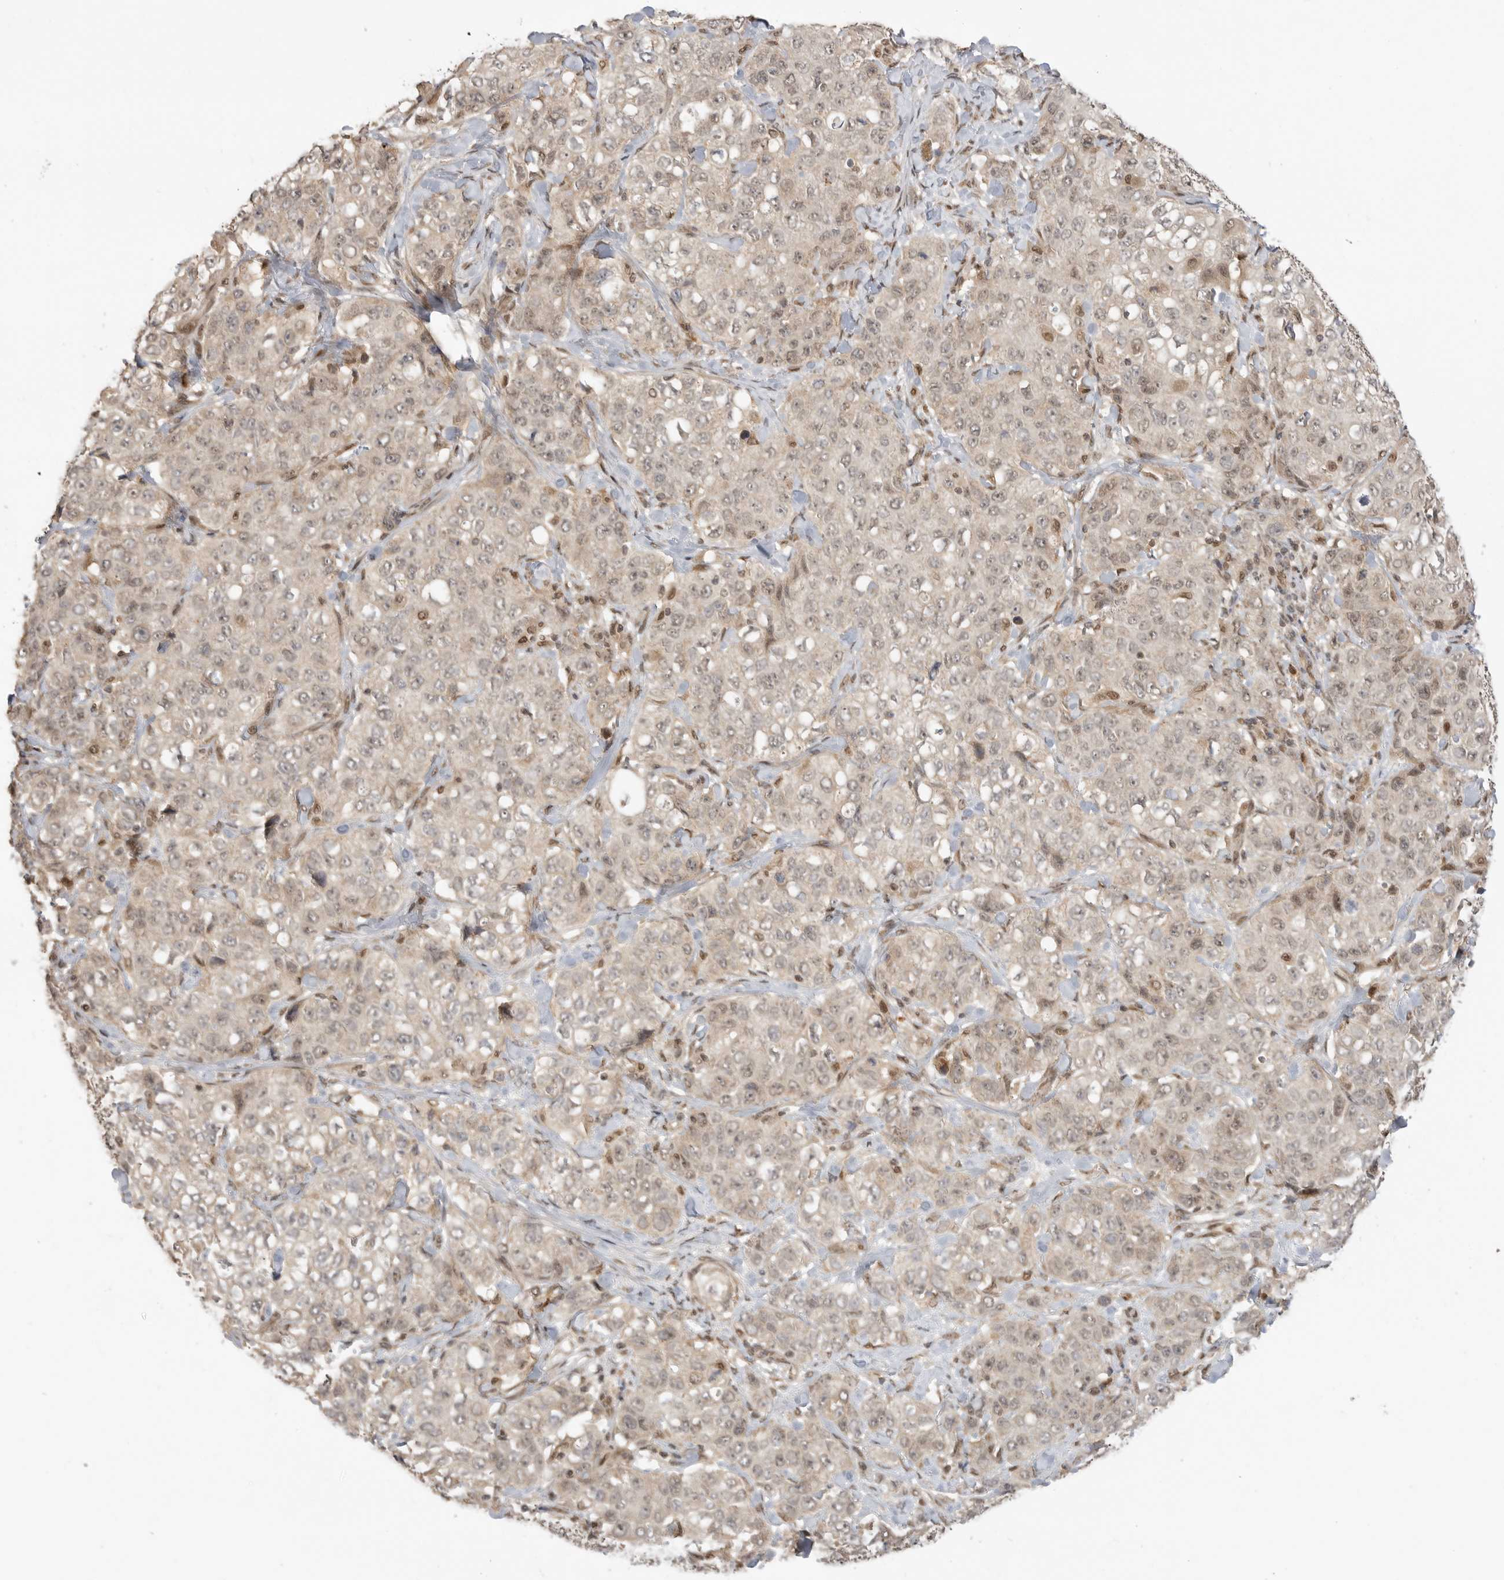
{"staining": {"intensity": "weak", "quantity": "<25%", "location": "cytoplasmic/membranous"}, "tissue": "stomach cancer", "cell_type": "Tumor cells", "image_type": "cancer", "snomed": [{"axis": "morphology", "description": "Adenocarcinoma, NOS"}, {"axis": "topography", "description": "Stomach"}], "caption": "Immunohistochemistry (IHC) image of neoplastic tissue: human adenocarcinoma (stomach) stained with DAB (3,3'-diaminobenzidine) reveals no significant protein staining in tumor cells.", "gene": "ALKAL1", "patient": {"sex": "male", "age": 48}}